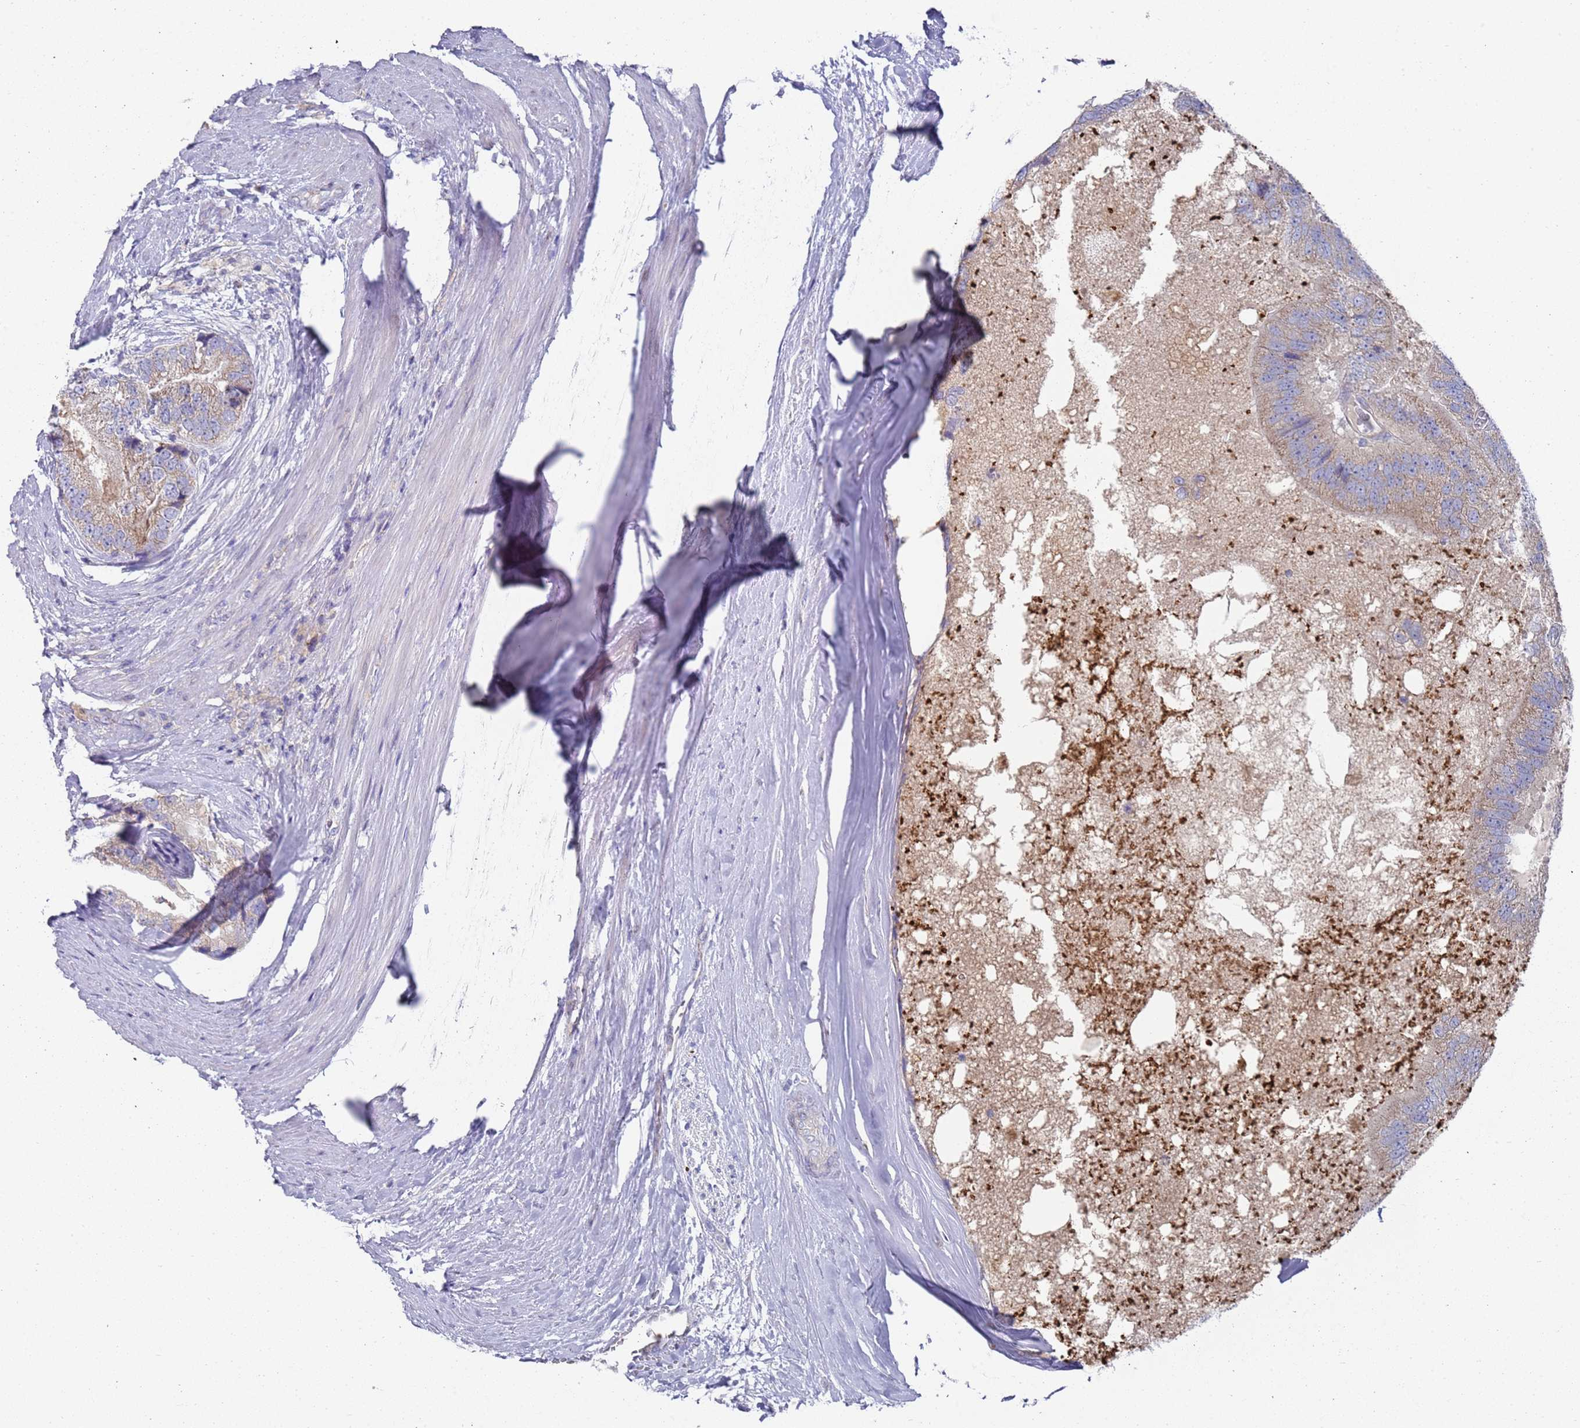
{"staining": {"intensity": "moderate", "quantity": "25%-75%", "location": "cytoplasmic/membranous"}, "tissue": "prostate cancer", "cell_type": "Tumor cells", "image_type": "cancer", "snomed": [{"axis": "morphology", "description": "Adenocarcinoma, High grade"}, {"axis": "topography", "description": "Prostate"}], "caption": "Prostate cancer (high-grade adenocarcinoma) tissue shows moderate cytoplasmic/membranous expression in about 25%-75% of tumor cells", "gene": "NPEPPS", "patient": {"sex": "male", "age": 70}}